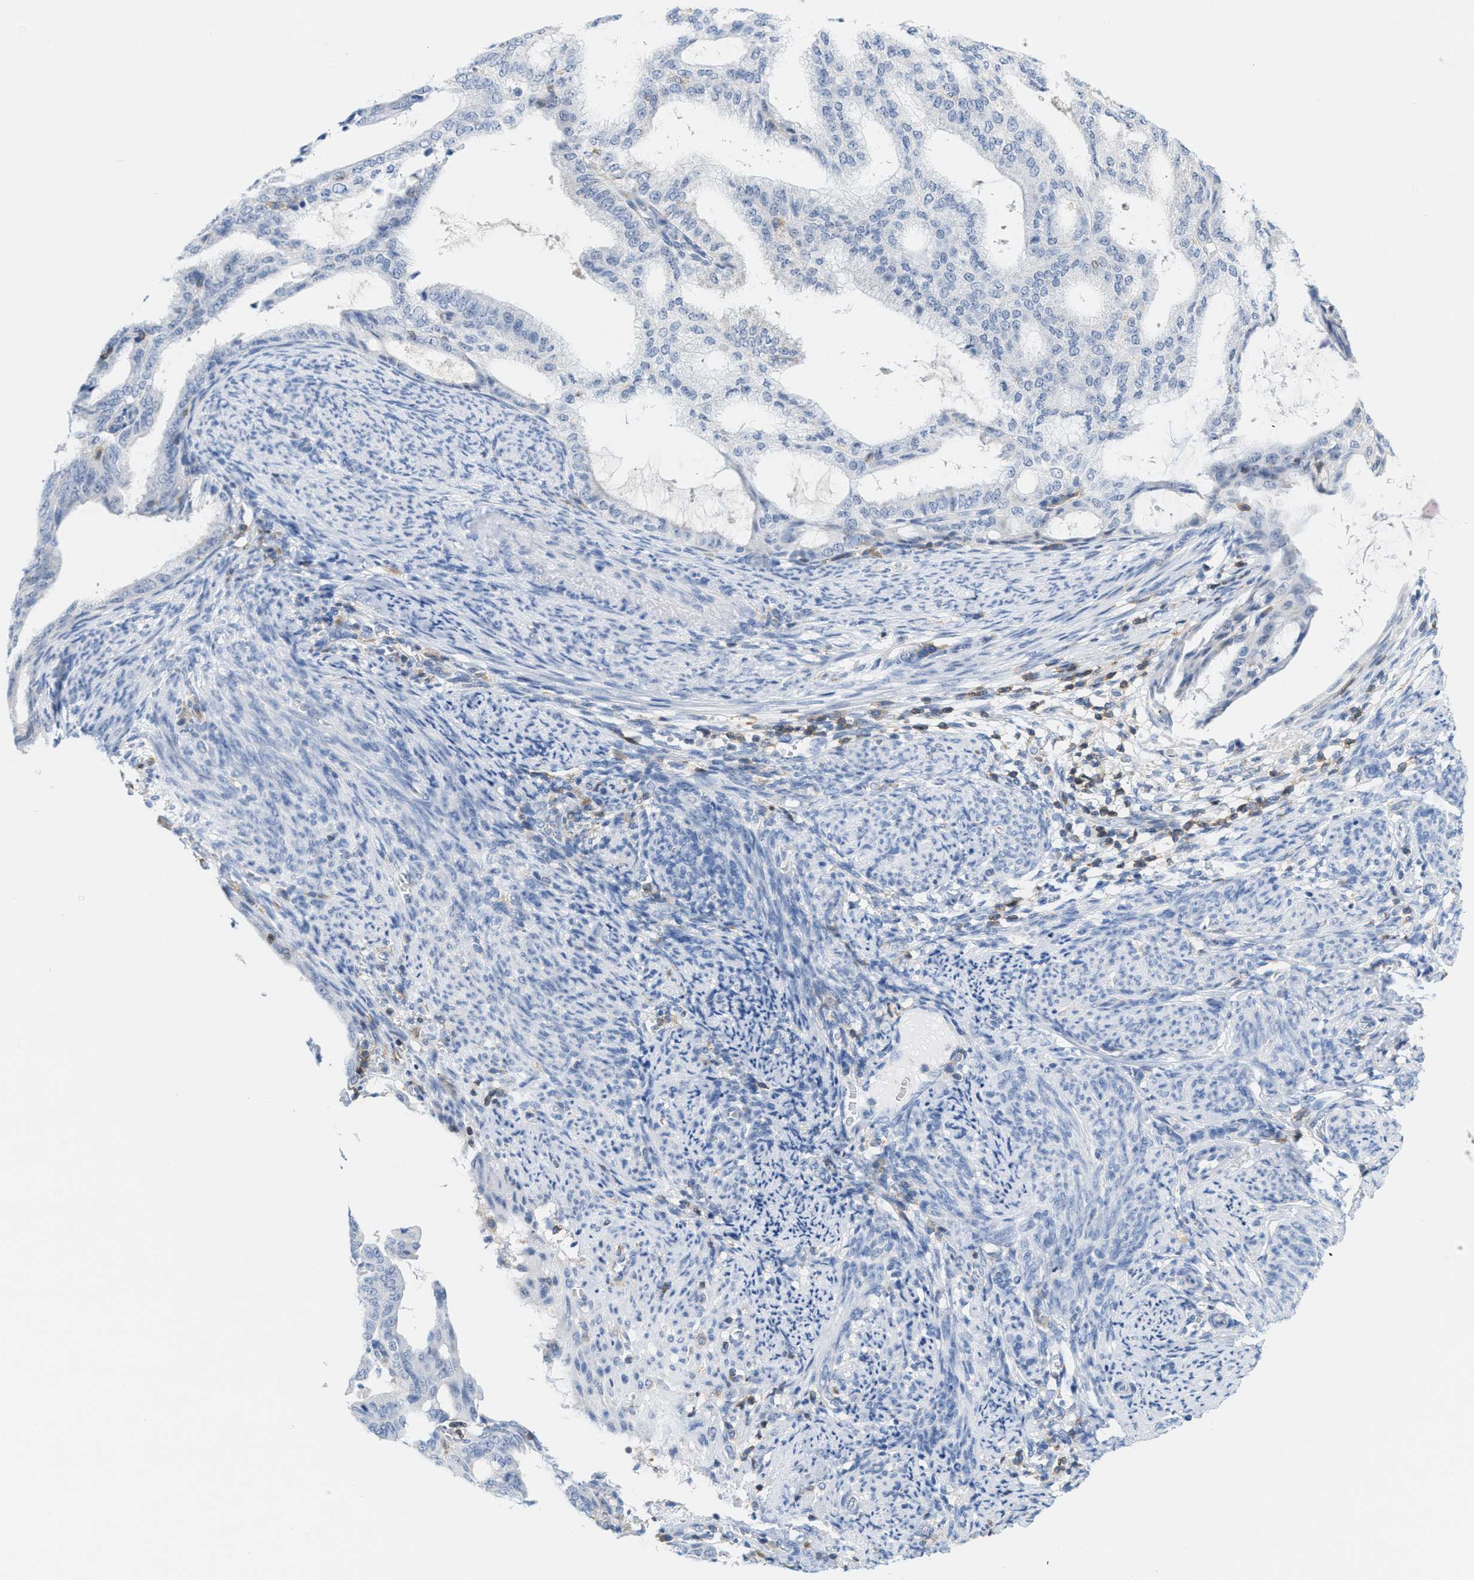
{"staining": {"intensity": "negative", "quantity": "none", "location": "none"}, "tissue": "endometrial cancer", "cell_type": "Tumor cells", "image_type": "cancer", "snomed": [{"axis": "morphology", "description": "Adenocarcinoma, NOS"}, {"axis": "topography", "description": "Endometrium"}], "caption": "The photomicrograph exhibits no significant staining in tumor cells of endometrial cancer.", "gene": "IL16", "patient": {"sex": "female", "age": 58}}